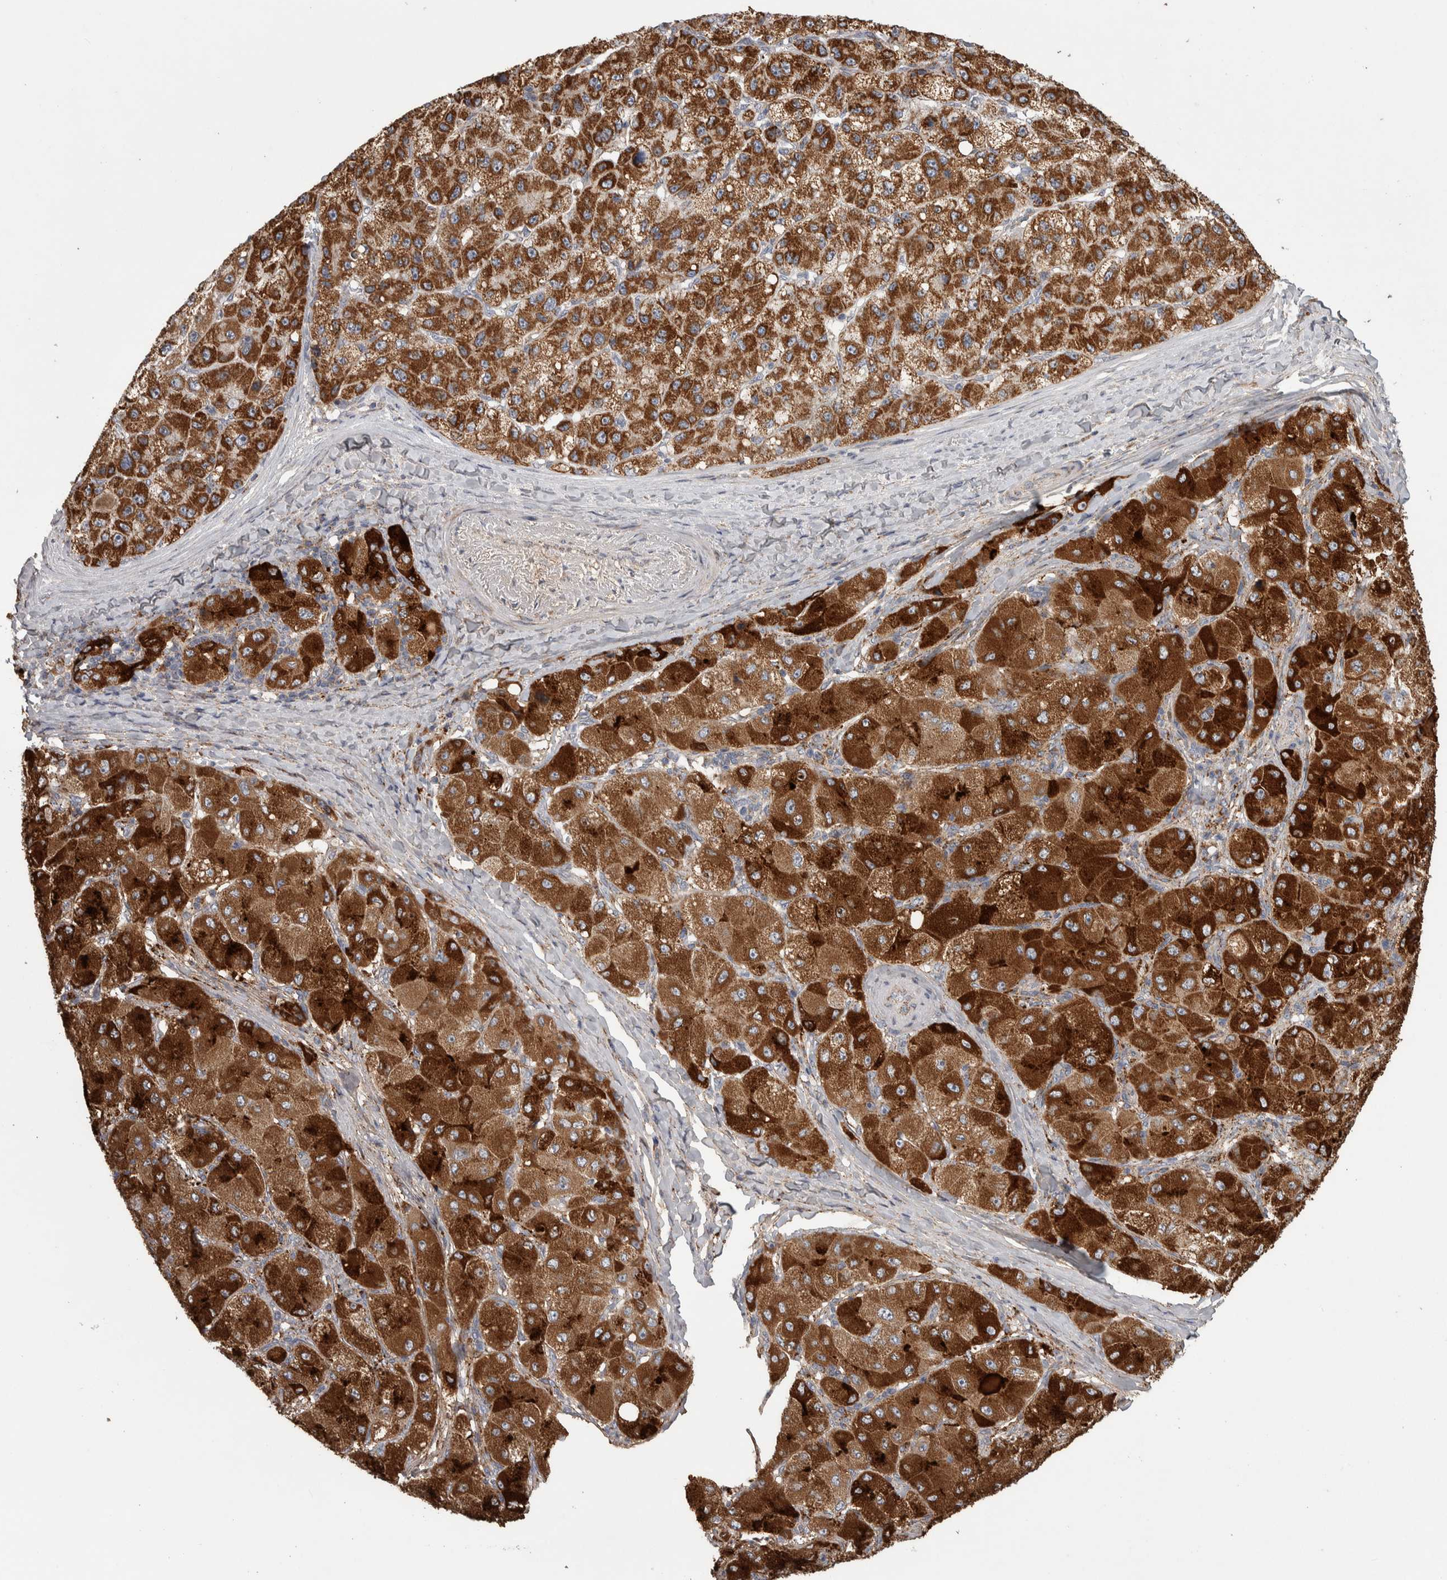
{"staining": {"intensity": "strong", "quantity": ">75%", "location": "cytoplasmic/membranous"}, "tissue": "liver cancer", "cell_type": "Tumor cells", "image_type": "cancer", "snomed": [{"axis": "morphology", "description": "Carcinoma, Hepatocellular, NOS"}, {"axis": "topography", "description": "Liver"}], "caption": "This is a micrograph of immunohistochemistry staining of hepatocellular carcinoma (liver), which shows strong staining in the cytoplasmic/membranous of tumor cells.", "gene": "SCO1", "patient": {"sex": "male", "age": 80}}